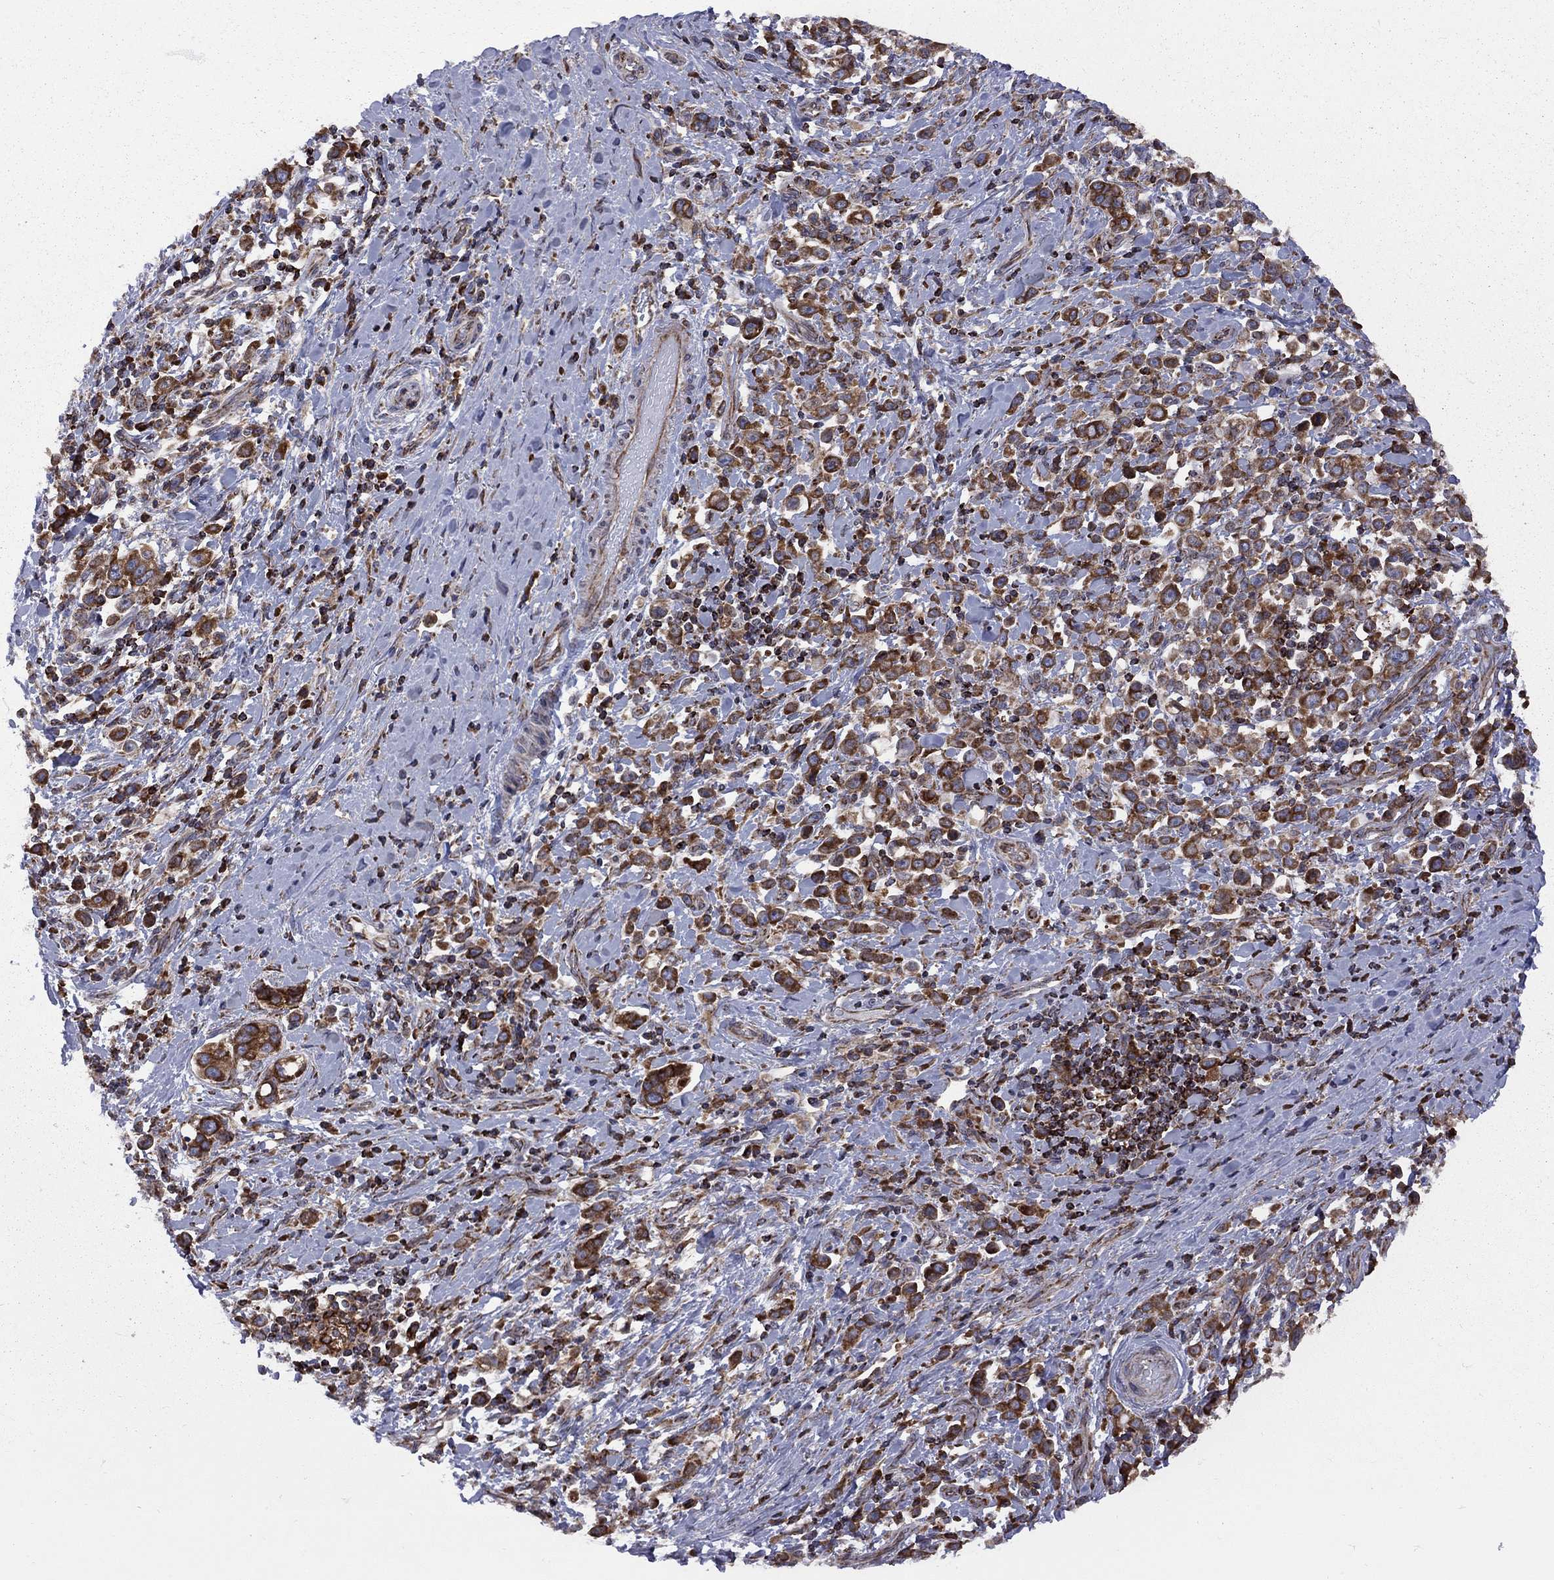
{"staining": {"intensity": "strong", "quantity": ">75%", "location": "cytoplasmic/membranous"}, "tissue": "stomach cancer", "cell_type": "Tumor cells", "image_type": "cancer", "snomed": [{"axis": "morphology", "description": "Adenocarcinoma, NOS"}, {"axis": "topography", "description": "Stomach"}], "caption": "IHC (DAB (3,3'-diaminobenzidine)) staining of stomach adenocarcinoma demonstrates strong cytoplasmic/membranous protein staining in approximately >75% of tumor cells. Nuclei are stained in blue.", "gene": "CLPTM1", "patient": {"sex": "male", "age": 93}}